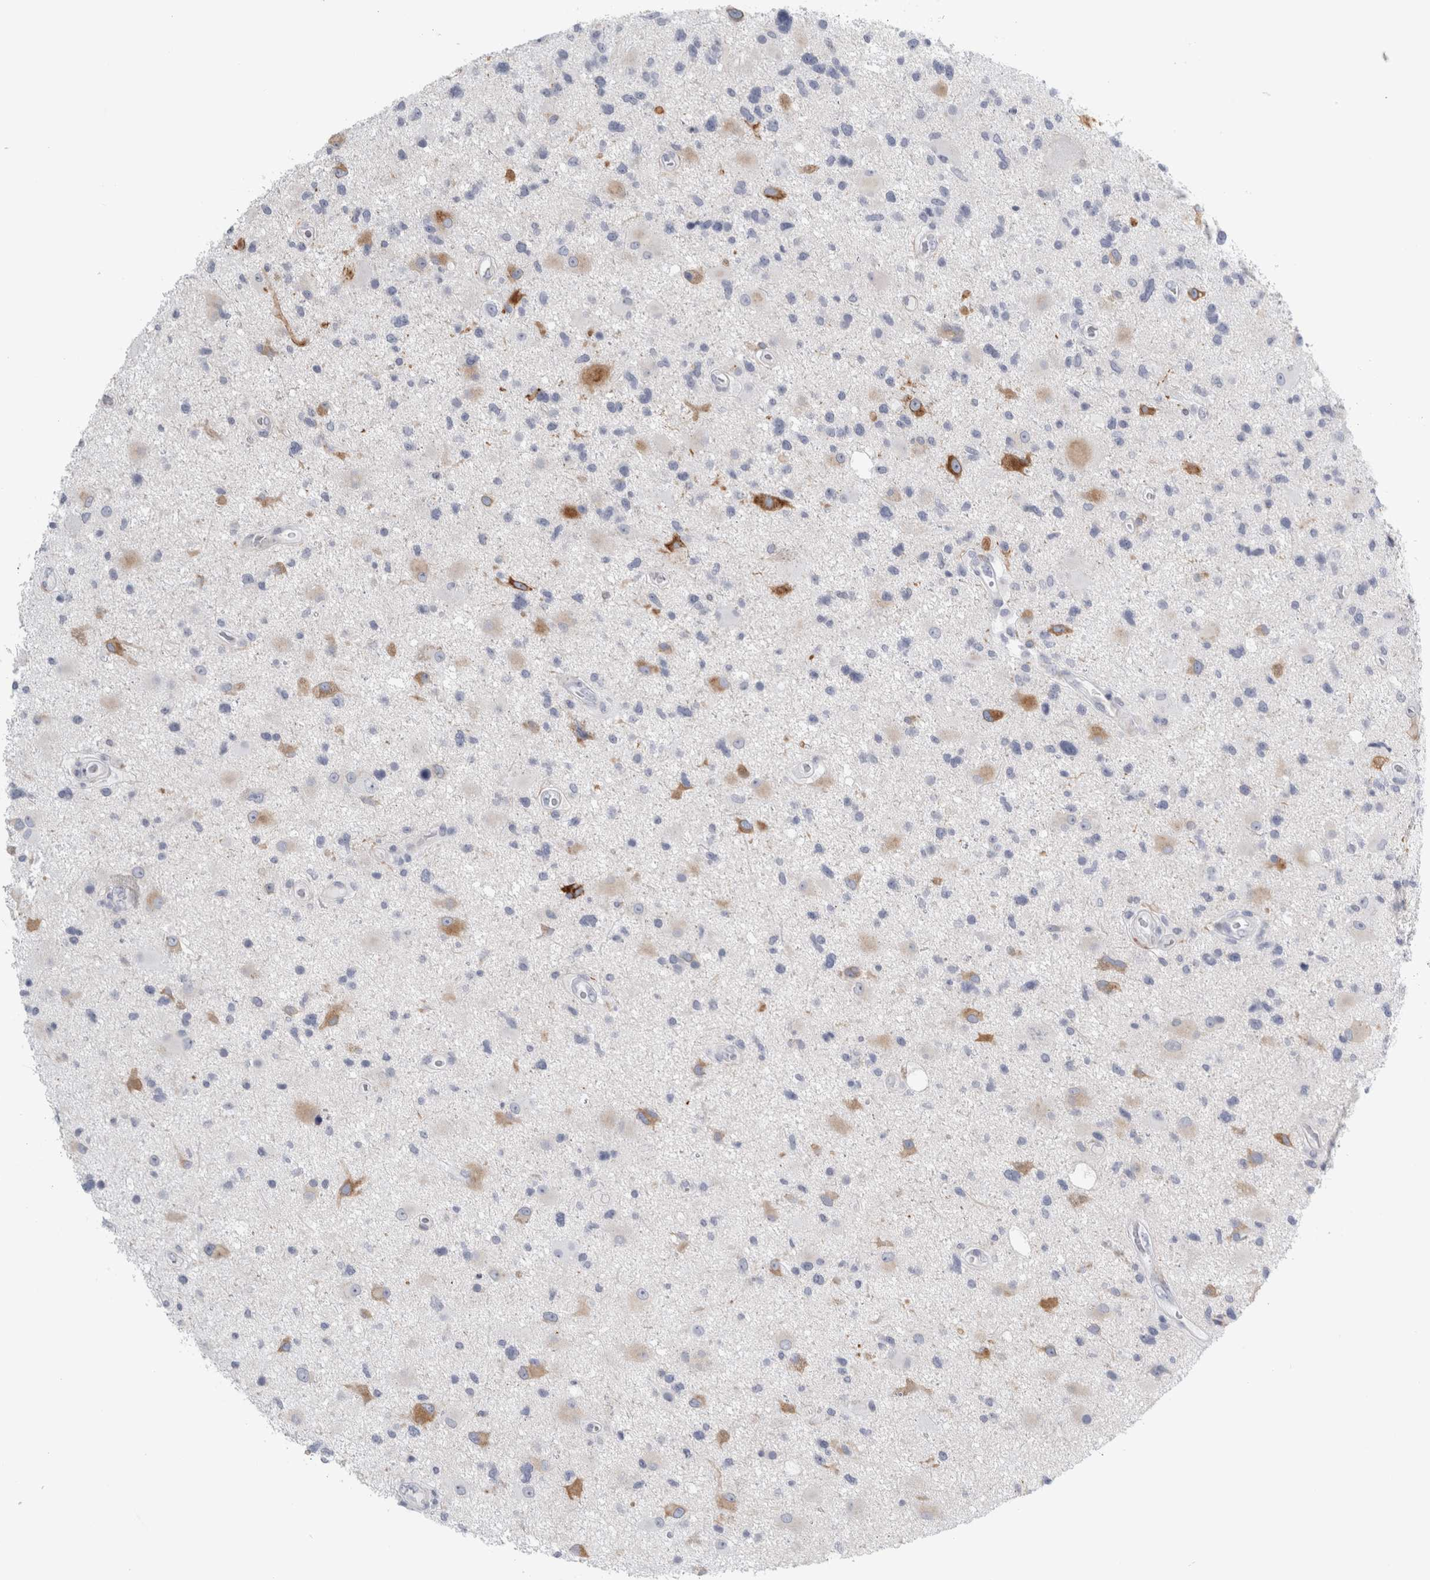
{"staining": {"intensity": "strong", "quantity": "<25%", "location": "cytoplasmic/membranous"}, "tissue": "glioma", "cell_type": "Tumor cells", "image_type": "cancer", "snomed": [{"axis": "morphology", "description": "Glioma, malignant, High grade"}, {"axis": "topography", "description": "Brain"}], "caption": "The immunohistochemical stain highlights strong cytoplasmic/membranous staining in tumor cells of glioma tissue. The protein of interest is stained brown, and the nuclei are stained in blue (DAB (3,3'-diaminobenzidine) IHC with brightfield microscopy, high magnification).", "gene": "B3GNT3", "patient": {"sex": "male", "age": 33}}